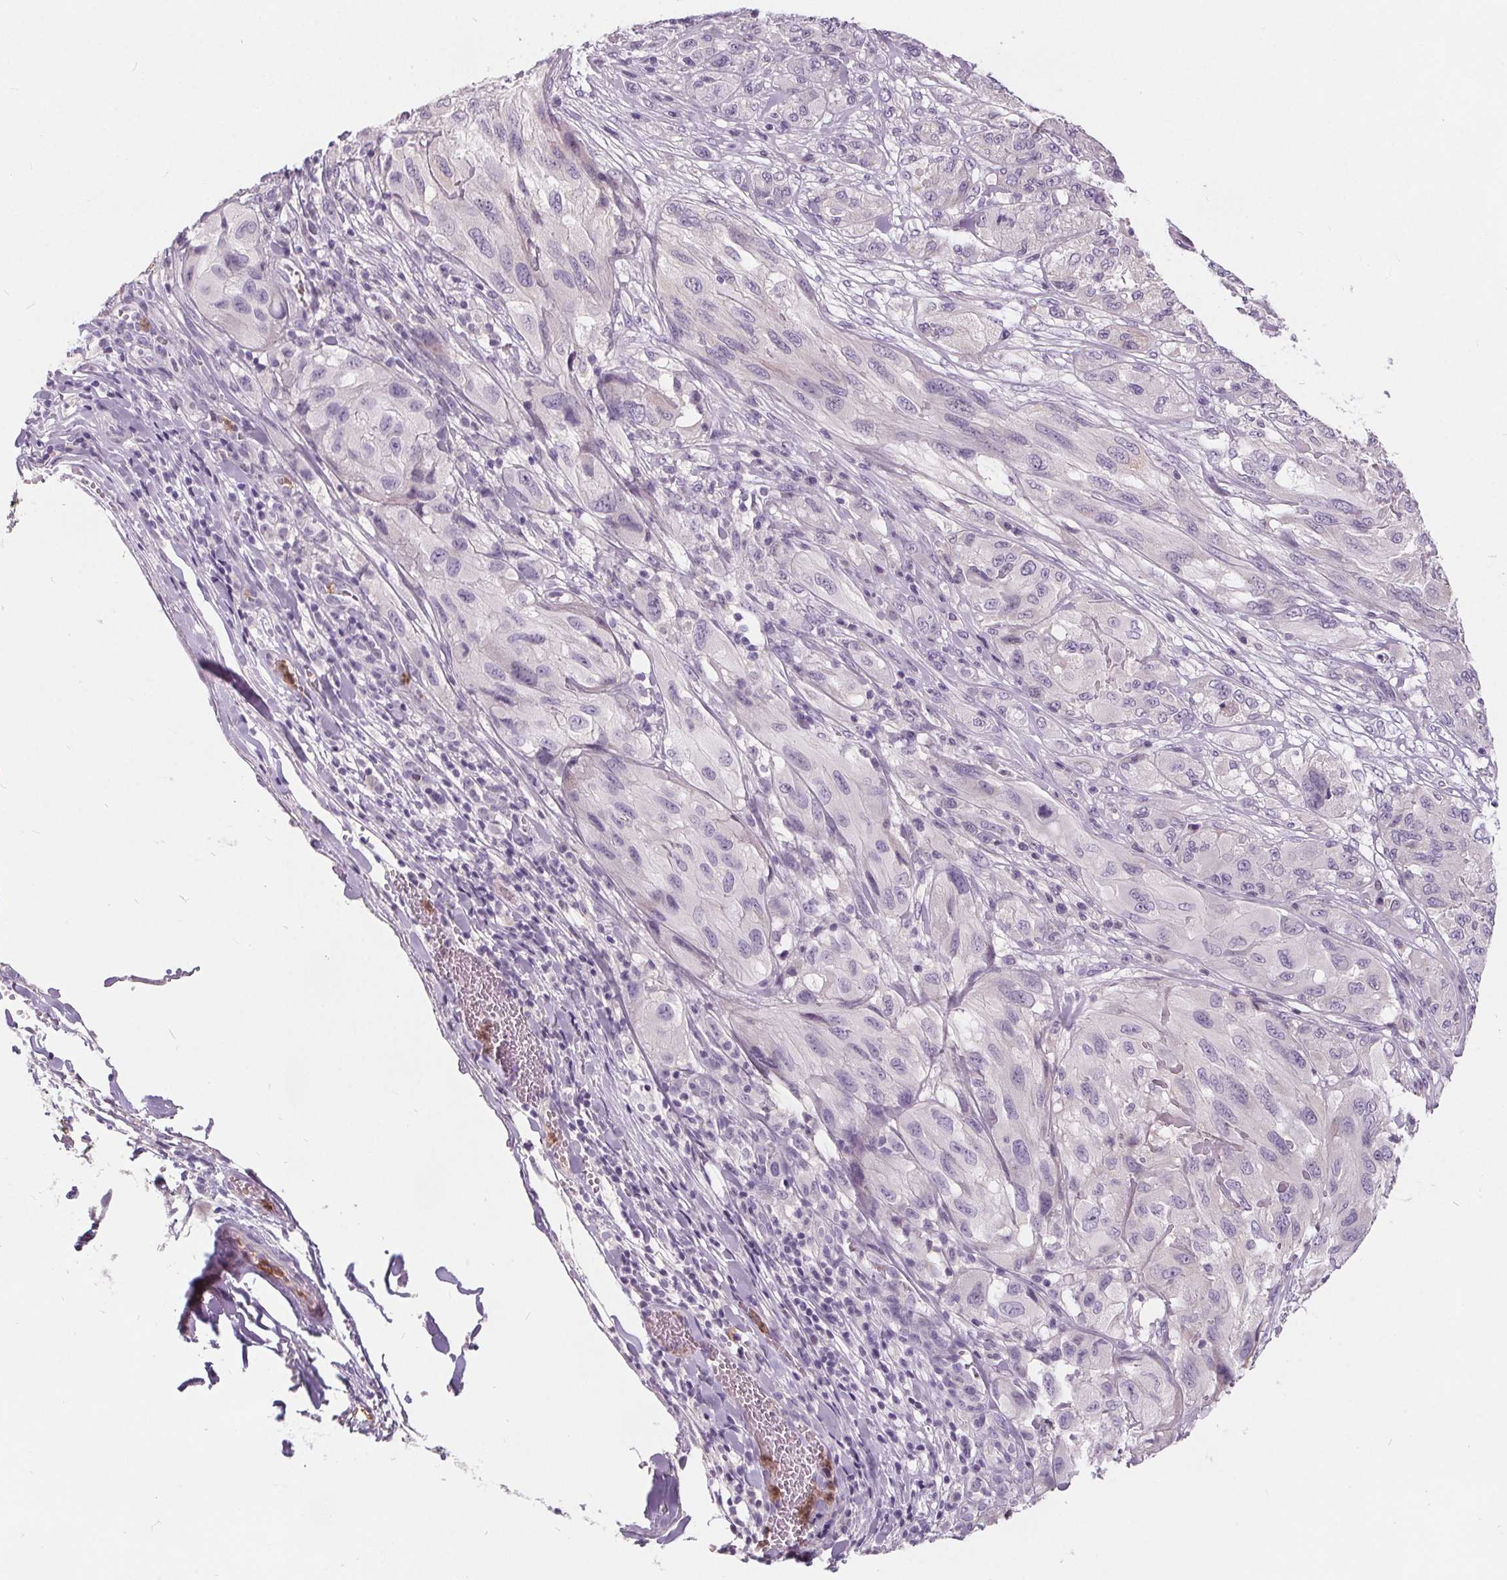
{"staining": {"intensity": "negative", "quantity": "none", "location": "none"}, "tissue": "melanoma", "cell_type": "Tumor cells", "image_type": "cancer", "snomed": [{"axis": "morphology", "description": "Malignant melanoma, NOS"}, {"axis": "topography", "description": "Skin"}], "caption": "An image of malignant melanoma stained for a protein demonstrates no brown staining in tumor cells. (DAB IHC visualized using brightfield microscopy, high magnification).", "gene": "HAAO", "patient": {"sex": "female", "age": 91}}